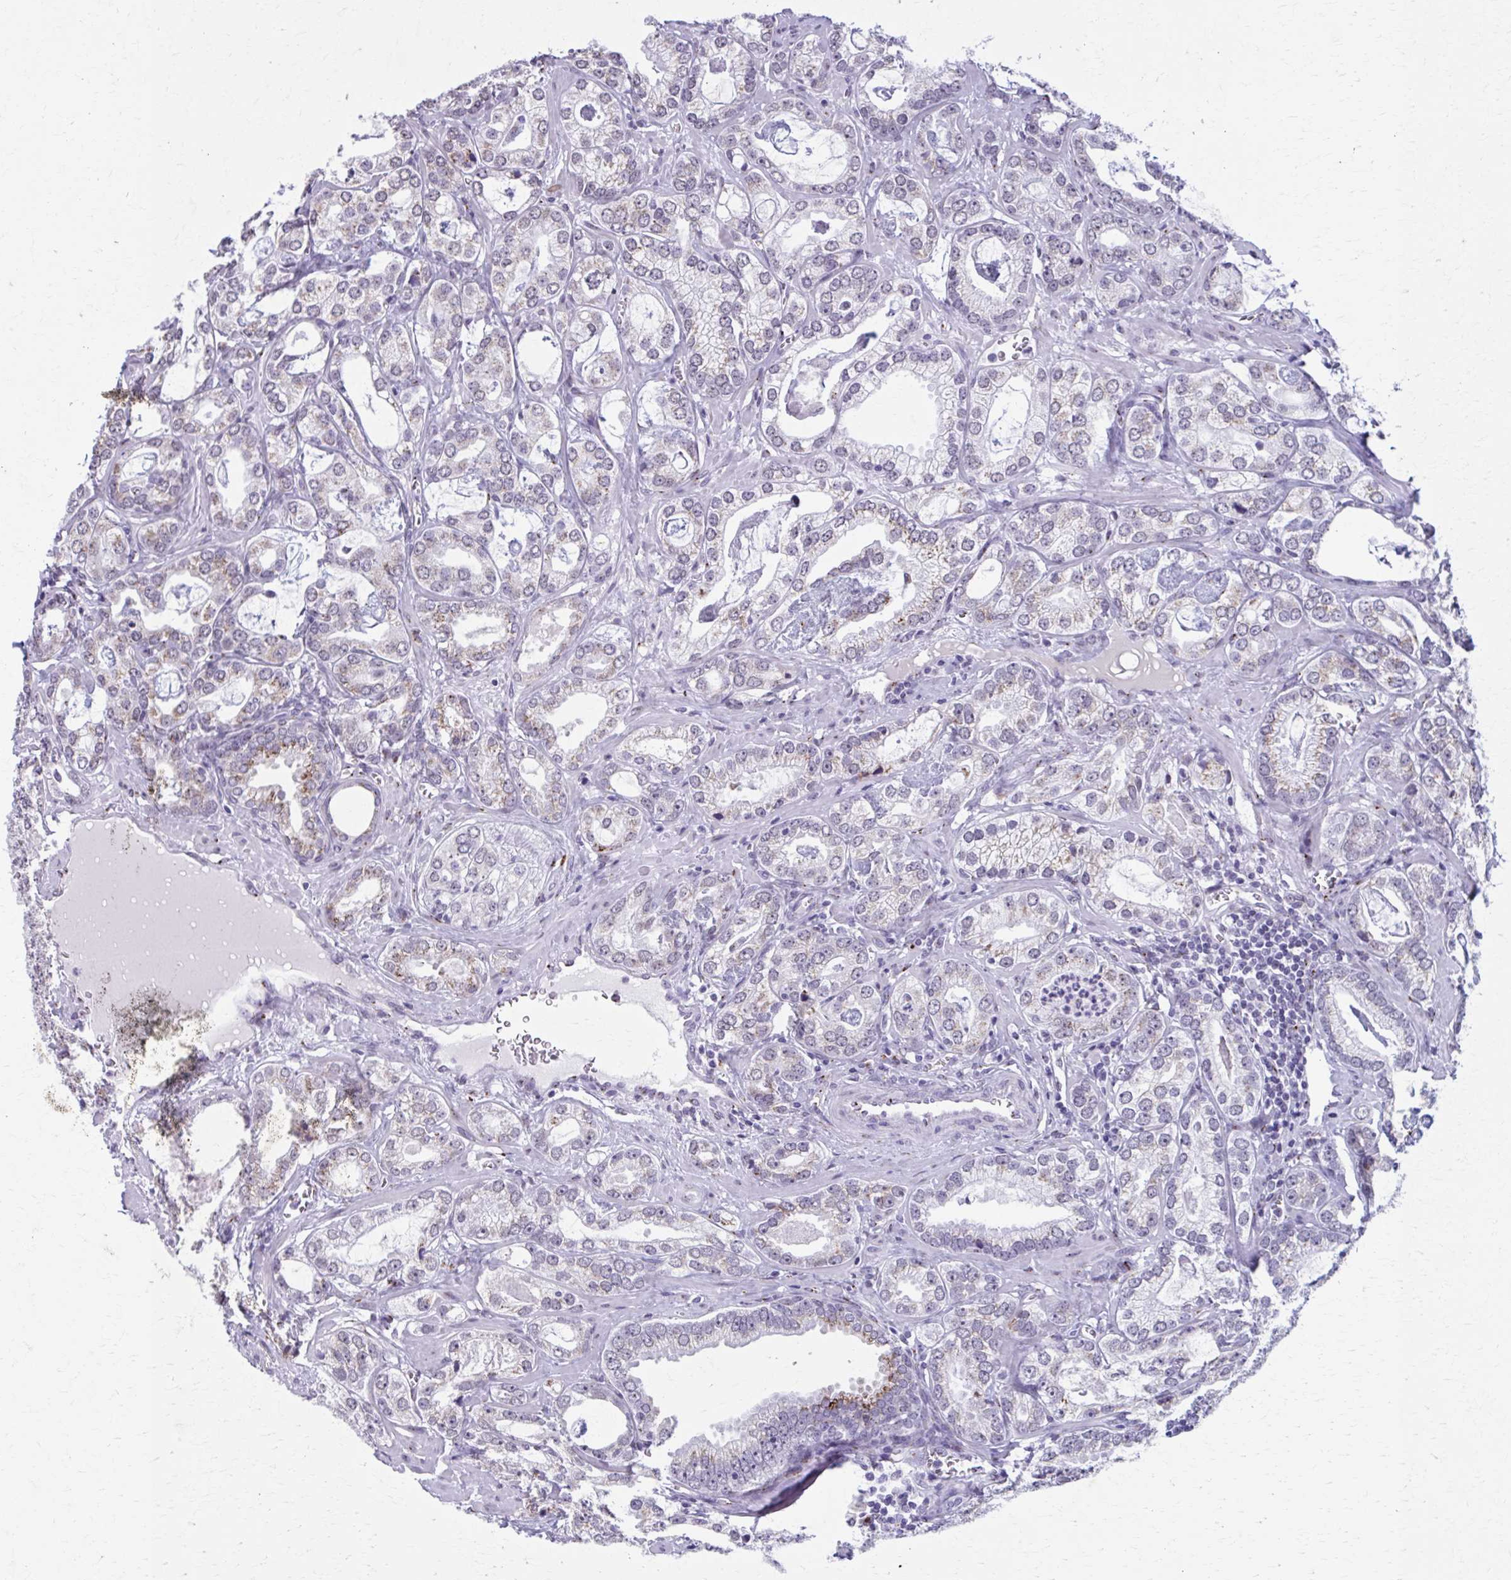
{"staining": {"intensity": "moderate", "quantity": "<25%", "location": "cytoplasmic/membranous"}, "tissue": "prostate cancer", "cell_type": "Tumor cells", "image_type": "cancer", "snomed": [{"axis": "morphology", "description": "Adenocarcinoma, Medium grade"}, {"axis": "topography", "description": "Prostate"}], "caption": "Protein staining demonstrates moderate cytoplasmic/membranous positivity in about <25% of tumor cells in prostate cancer. (DAB (3,3'-diaminobenzidine) IHC, brown staining for protein, blue staining for nuclei).", "gene": "ZNF682", "patient": {"sex": "male", "age": 57}}